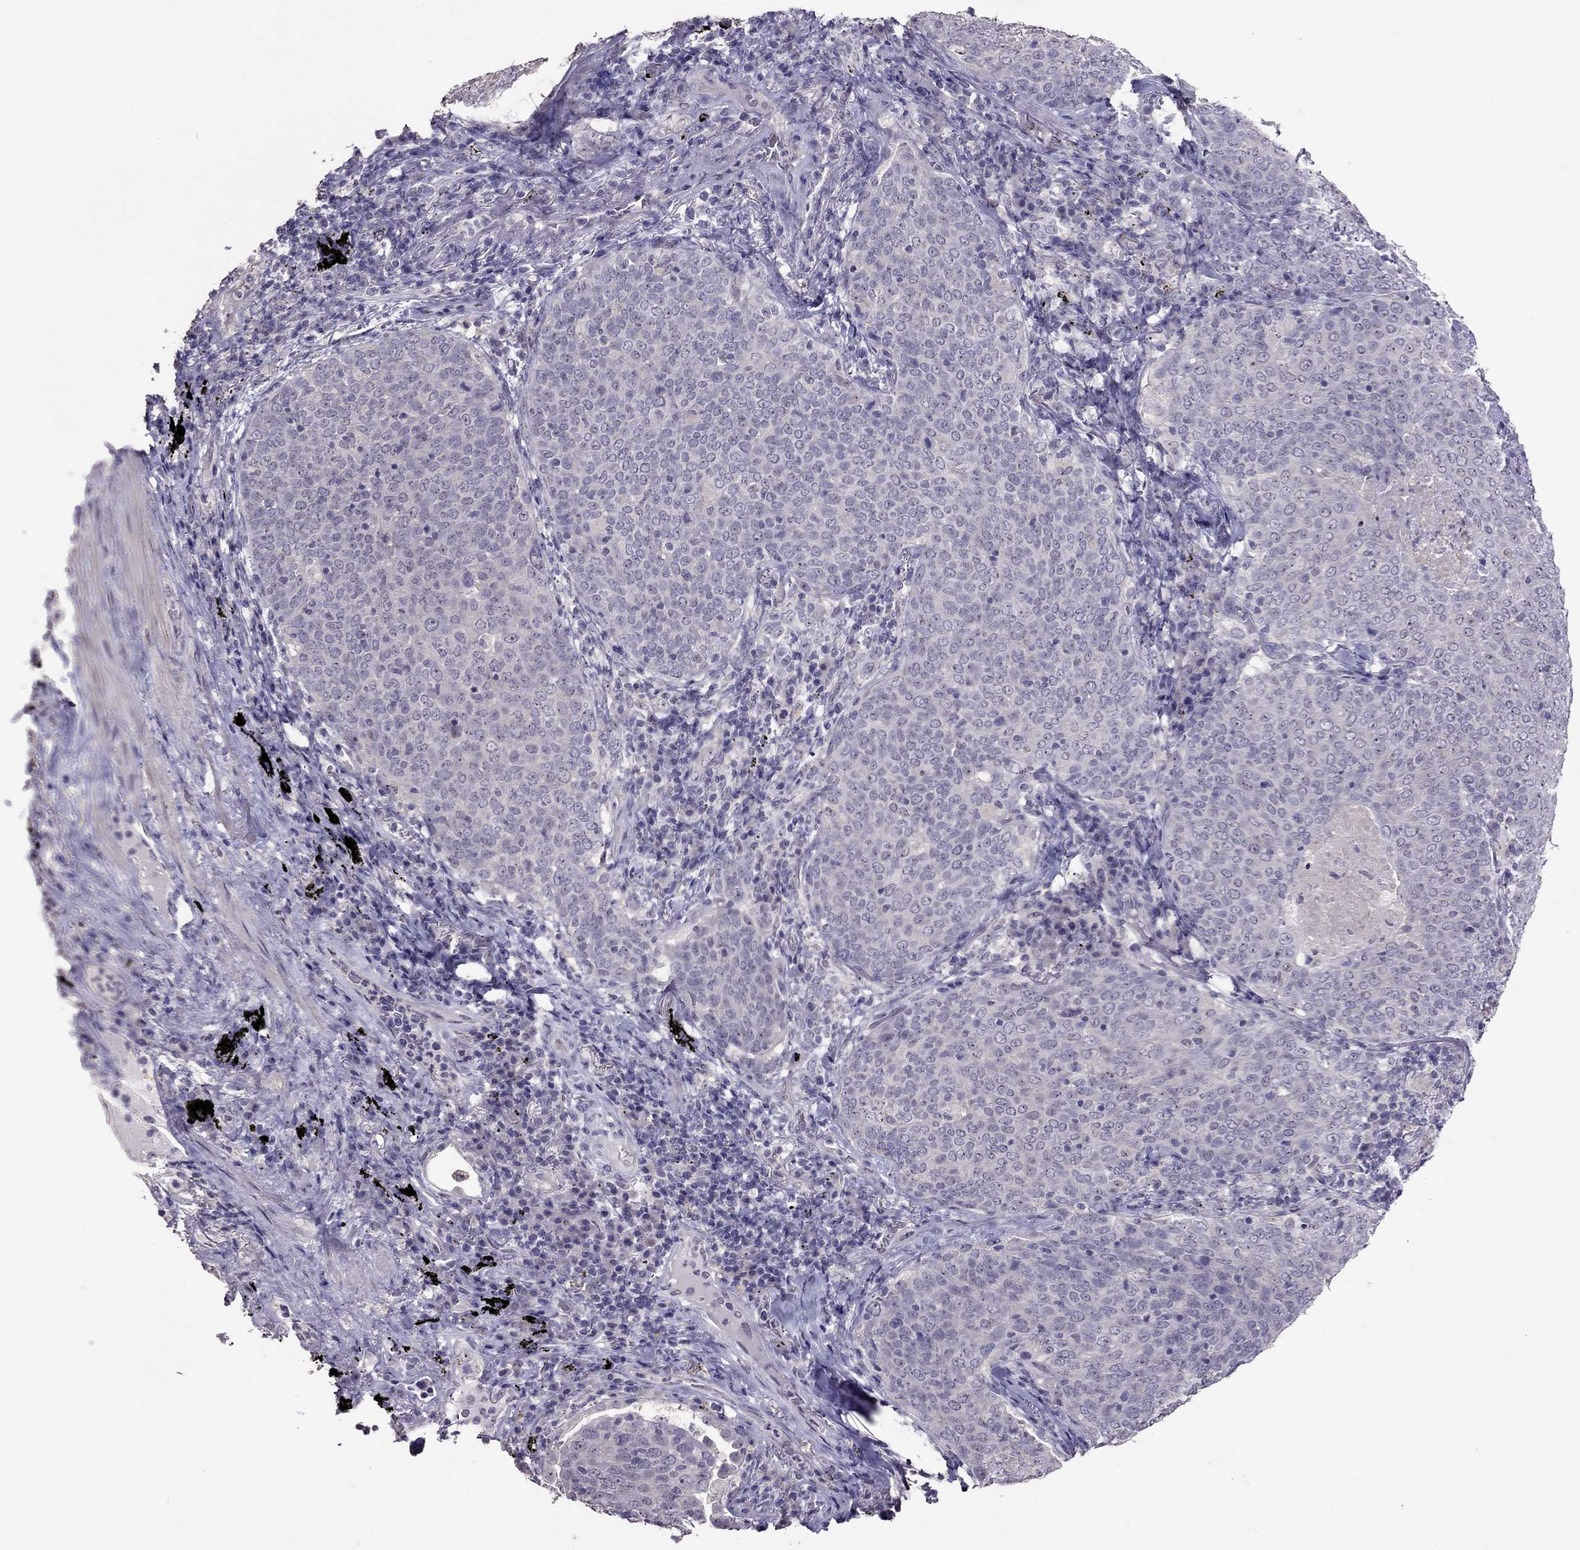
{"staining": {"intensity": "negative", "quantity": "none", "location": "none"}, "tissue": "lung cancer", "cell_type": "Tumor cells", "image_type": "cancer", "snomed": [{"axis": "morphology", "description": "Squamous cell carcinoma, NOS"}, {"axis": "topography", "description": "Lung"}], "caption": "An IHC micrograph of lung cancer (squamous cell carcinoma) is shown. There is no staining in tumor cells of lung cancer (squamous cell carcinoma).", "gene": "LRRC46", "patient": {"sex": "male", "age": 82}}